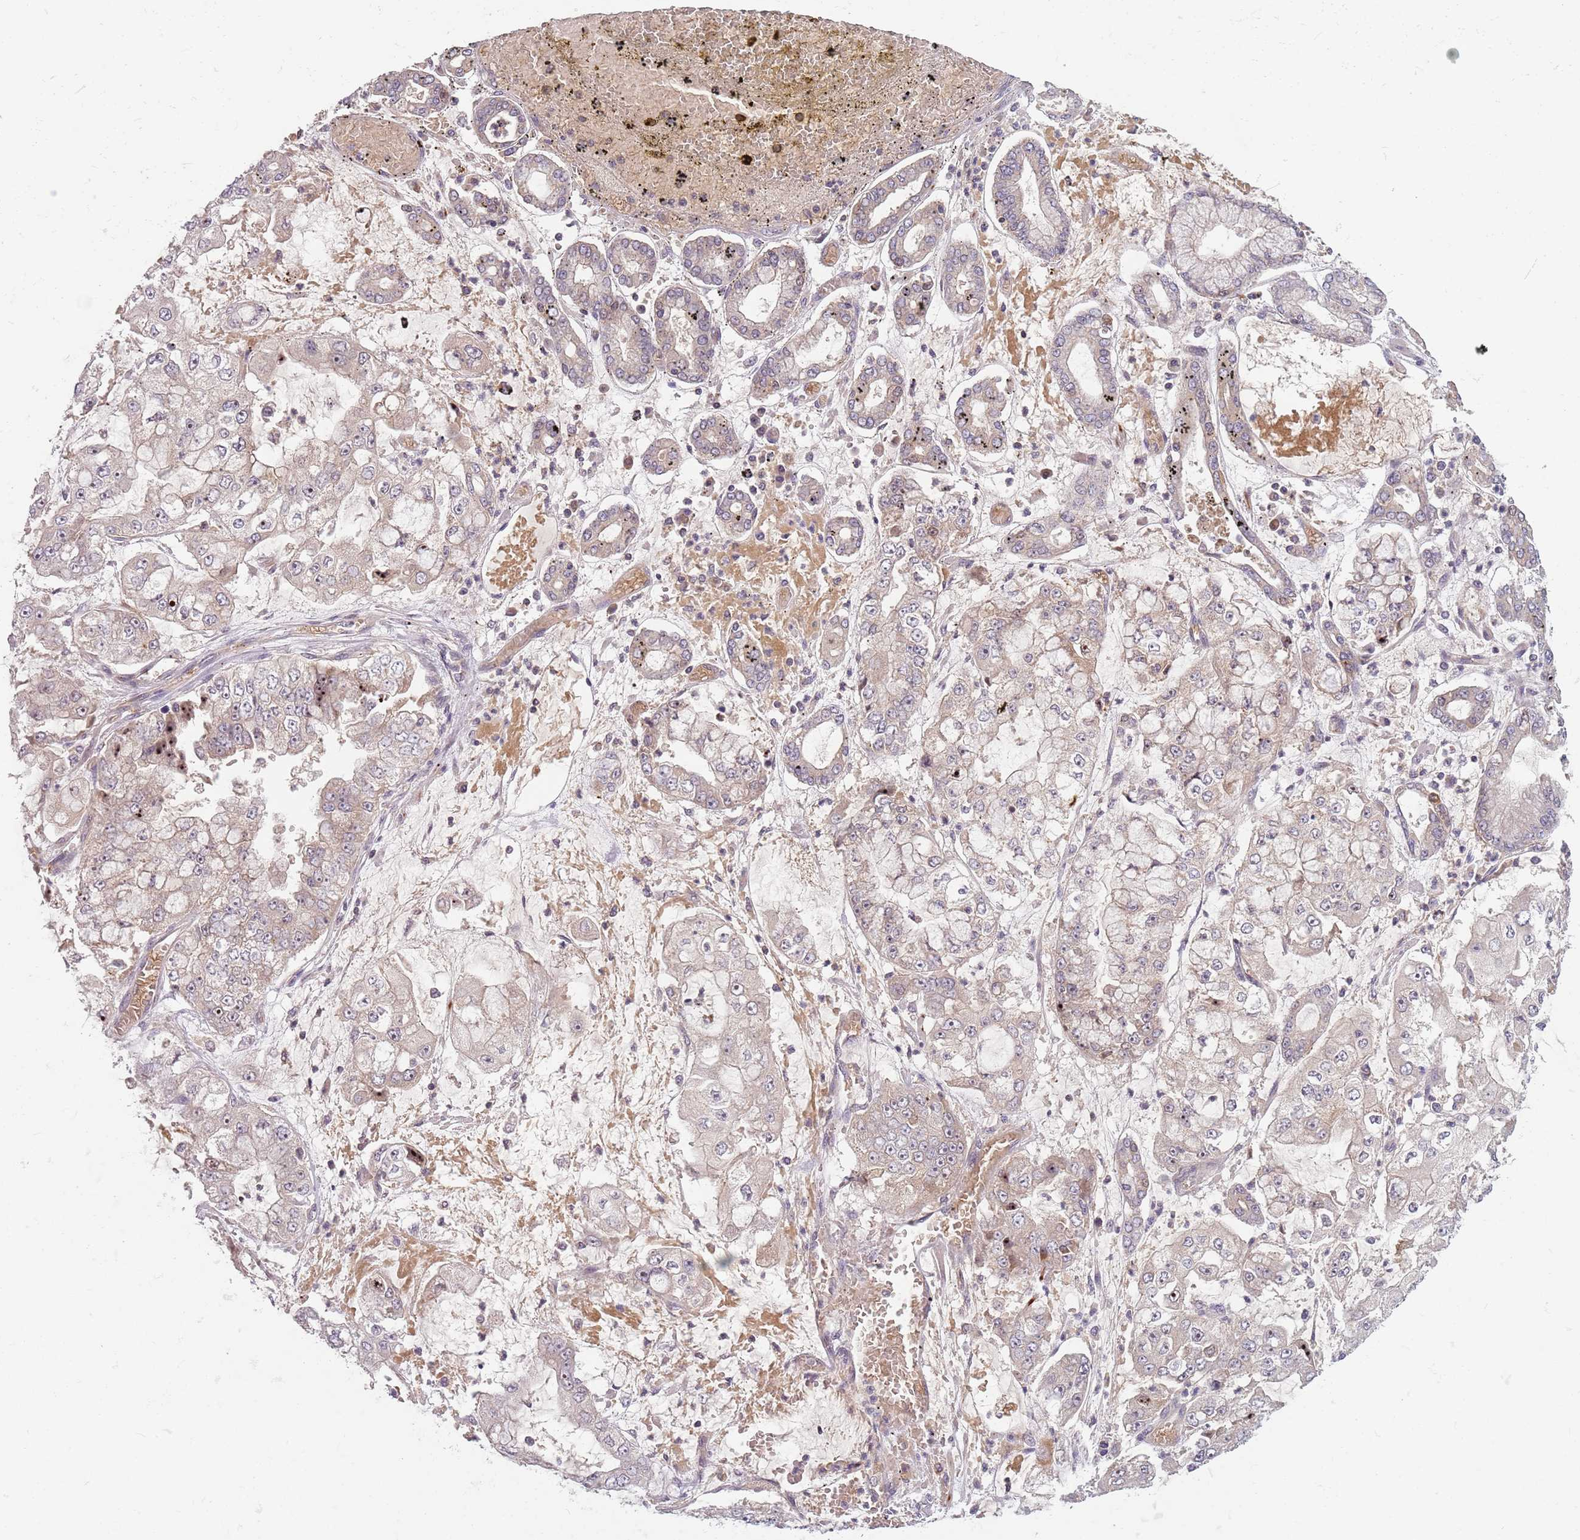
{"staining": {"intensity": "weak", "quantity": "<25%", "location": "cytoplasmic/membranous"}, "tissue": "stomach cancer", "cell_type": "Tumor cells", "image_type": "cancer", "snomed": [{"axis": "morphology", "description": "Adenocarcinoma, NOS"}, {"axis": "topography", "description": "Stomach"}], "caption": "A high-resolution image shows immunohistochemistry (IHC) staining of adenocarcinoma (stomach), which exhibits no significant staining in tumor cells.", "gene": "ASB13", "patient": {"sex": "male", "age": 76}}